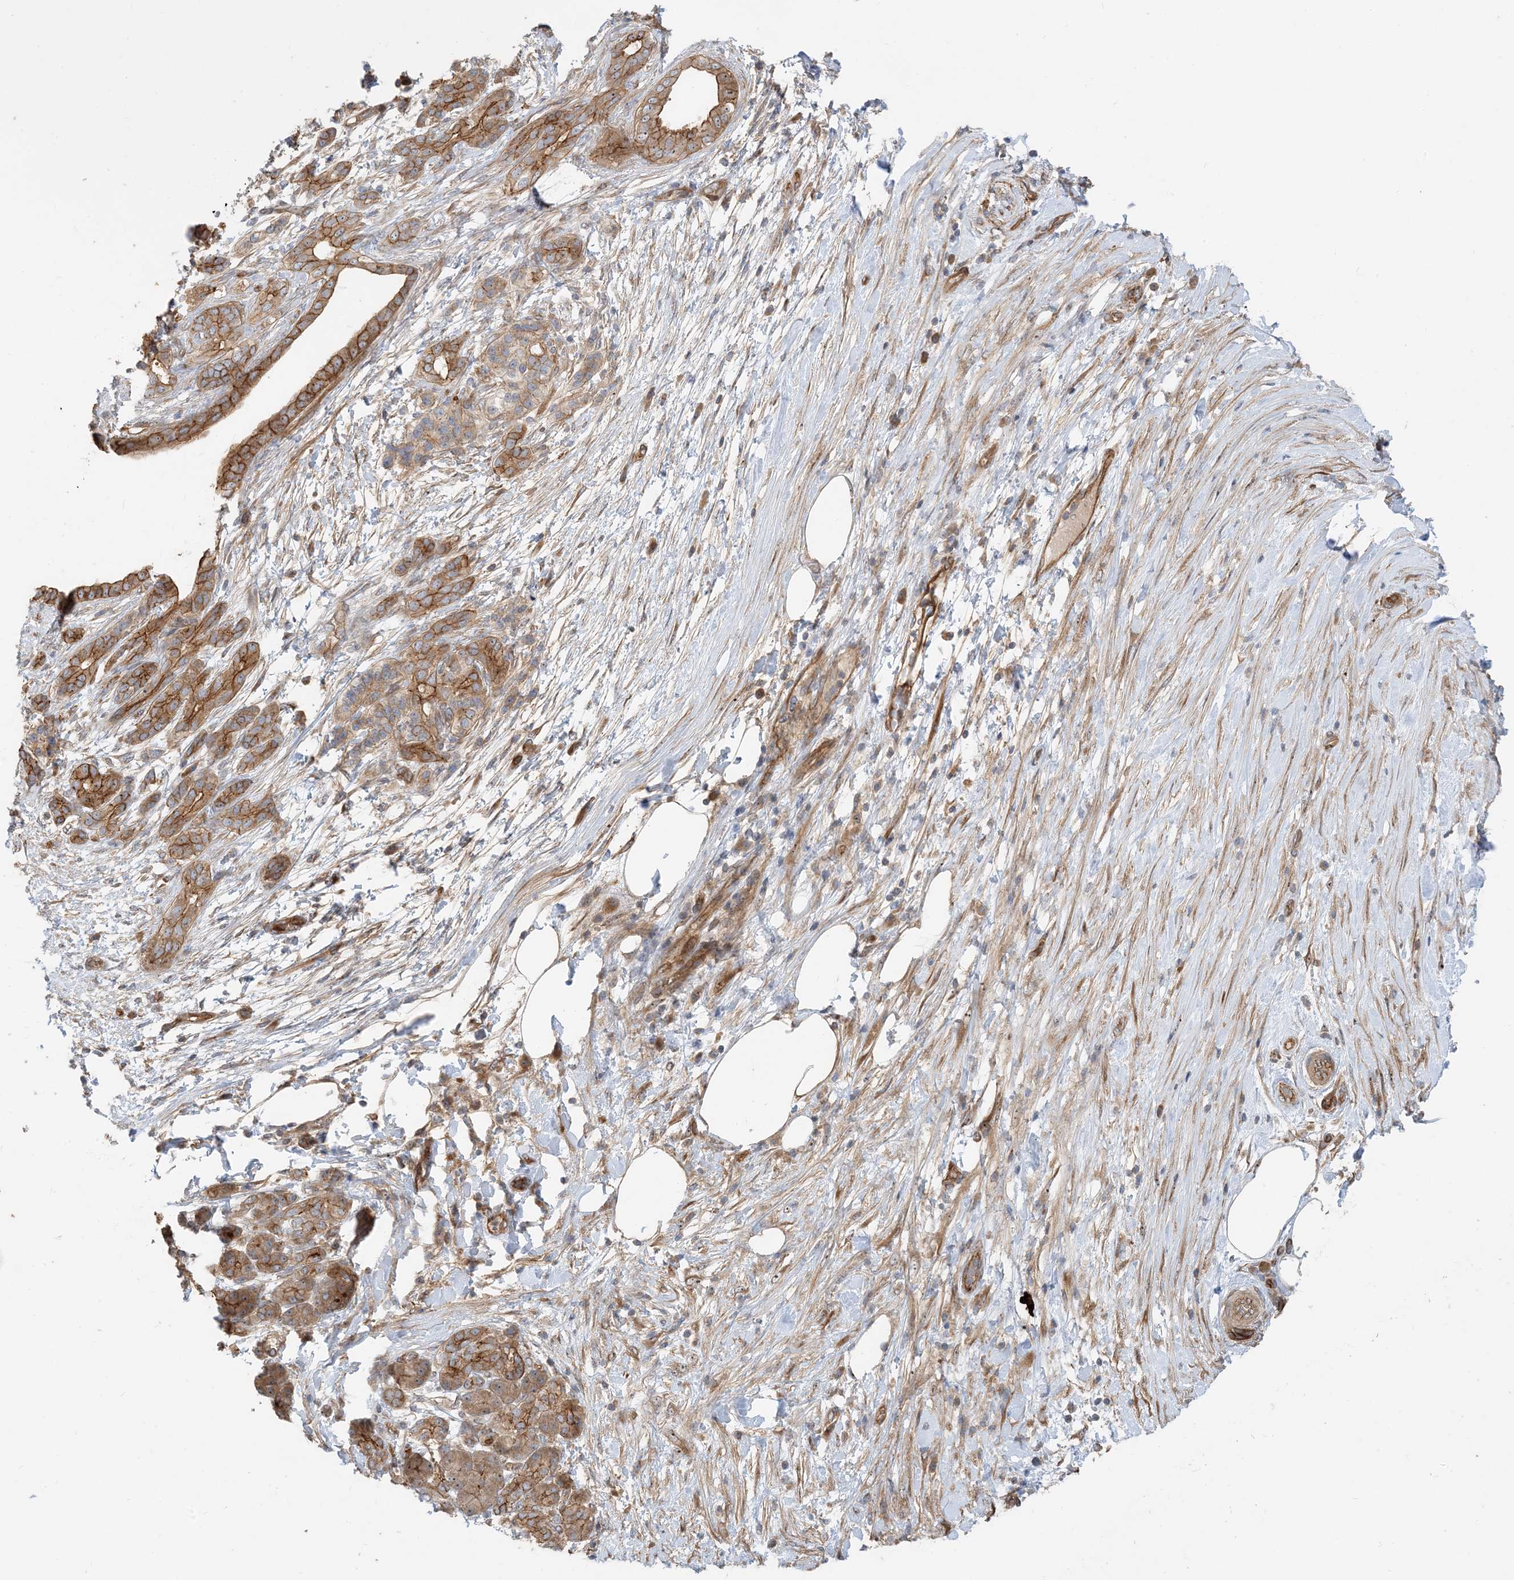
{"staining": {"intensity": "moderate", "quantity": ">75%", "location": "cytoplasmic/membranous"}, "tissue": "pancreatic cancer", "cell_type": "Tumor cells", "image_type": "cancer", "snomed": [{"axis": "morphology", "description": "Adenocarcinoma, NOS"}, {"axis": "topography", "description": "Pancreas"}], "caption": "Protein positivity by immunohistochemistry (IHC) demonstrates moderate cytoplasmic/membranous positivity in approximately >75% of tumor cells in pancreatic cancer (adenocarcinoma).", "gene": "MYL5", "patient": {"sex": "female", "age": 55}}